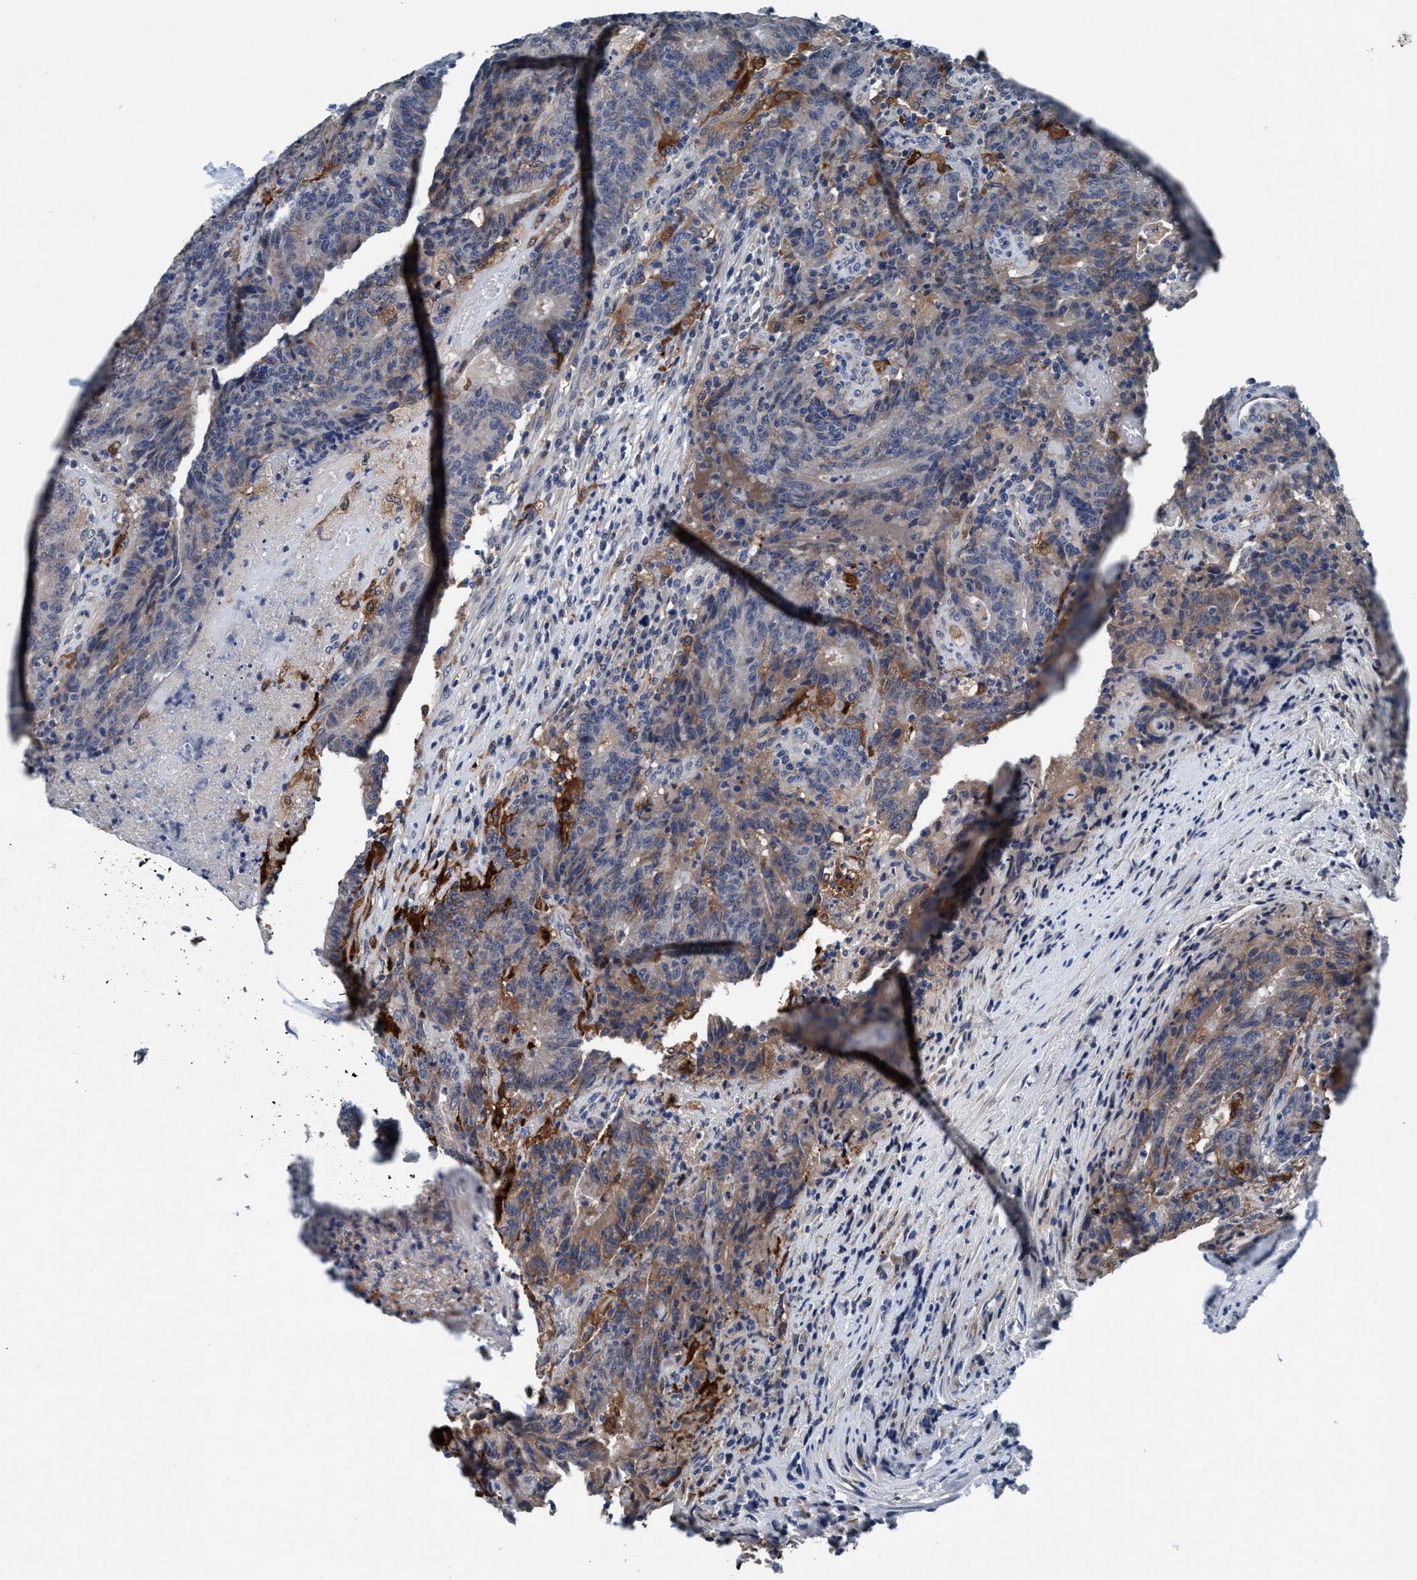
{"staining": {"intensity": "moderate", "quantity": "<25%", "location": "cytoplasmic/membranous"}, "tissue": "colorectal cancer", "cell_type": "Tumor cells", "image_type": "cancer", "snomed": [{"axis": "morphology", "description": "Normal tissue, NOS"}, {"axis": "morphology", "description": "Adenocarcinoma, NOS"}, {"axis": "topography", "description": "Colon"}], "caption": "IHC of human colorectal adenocarcinoma displays low levels of moderate cytoplasmic/membranous positivity in approximately <25% of tumor cells.", "gene": "TMEM94", "patient": {"sex": "female", "age": 75}}